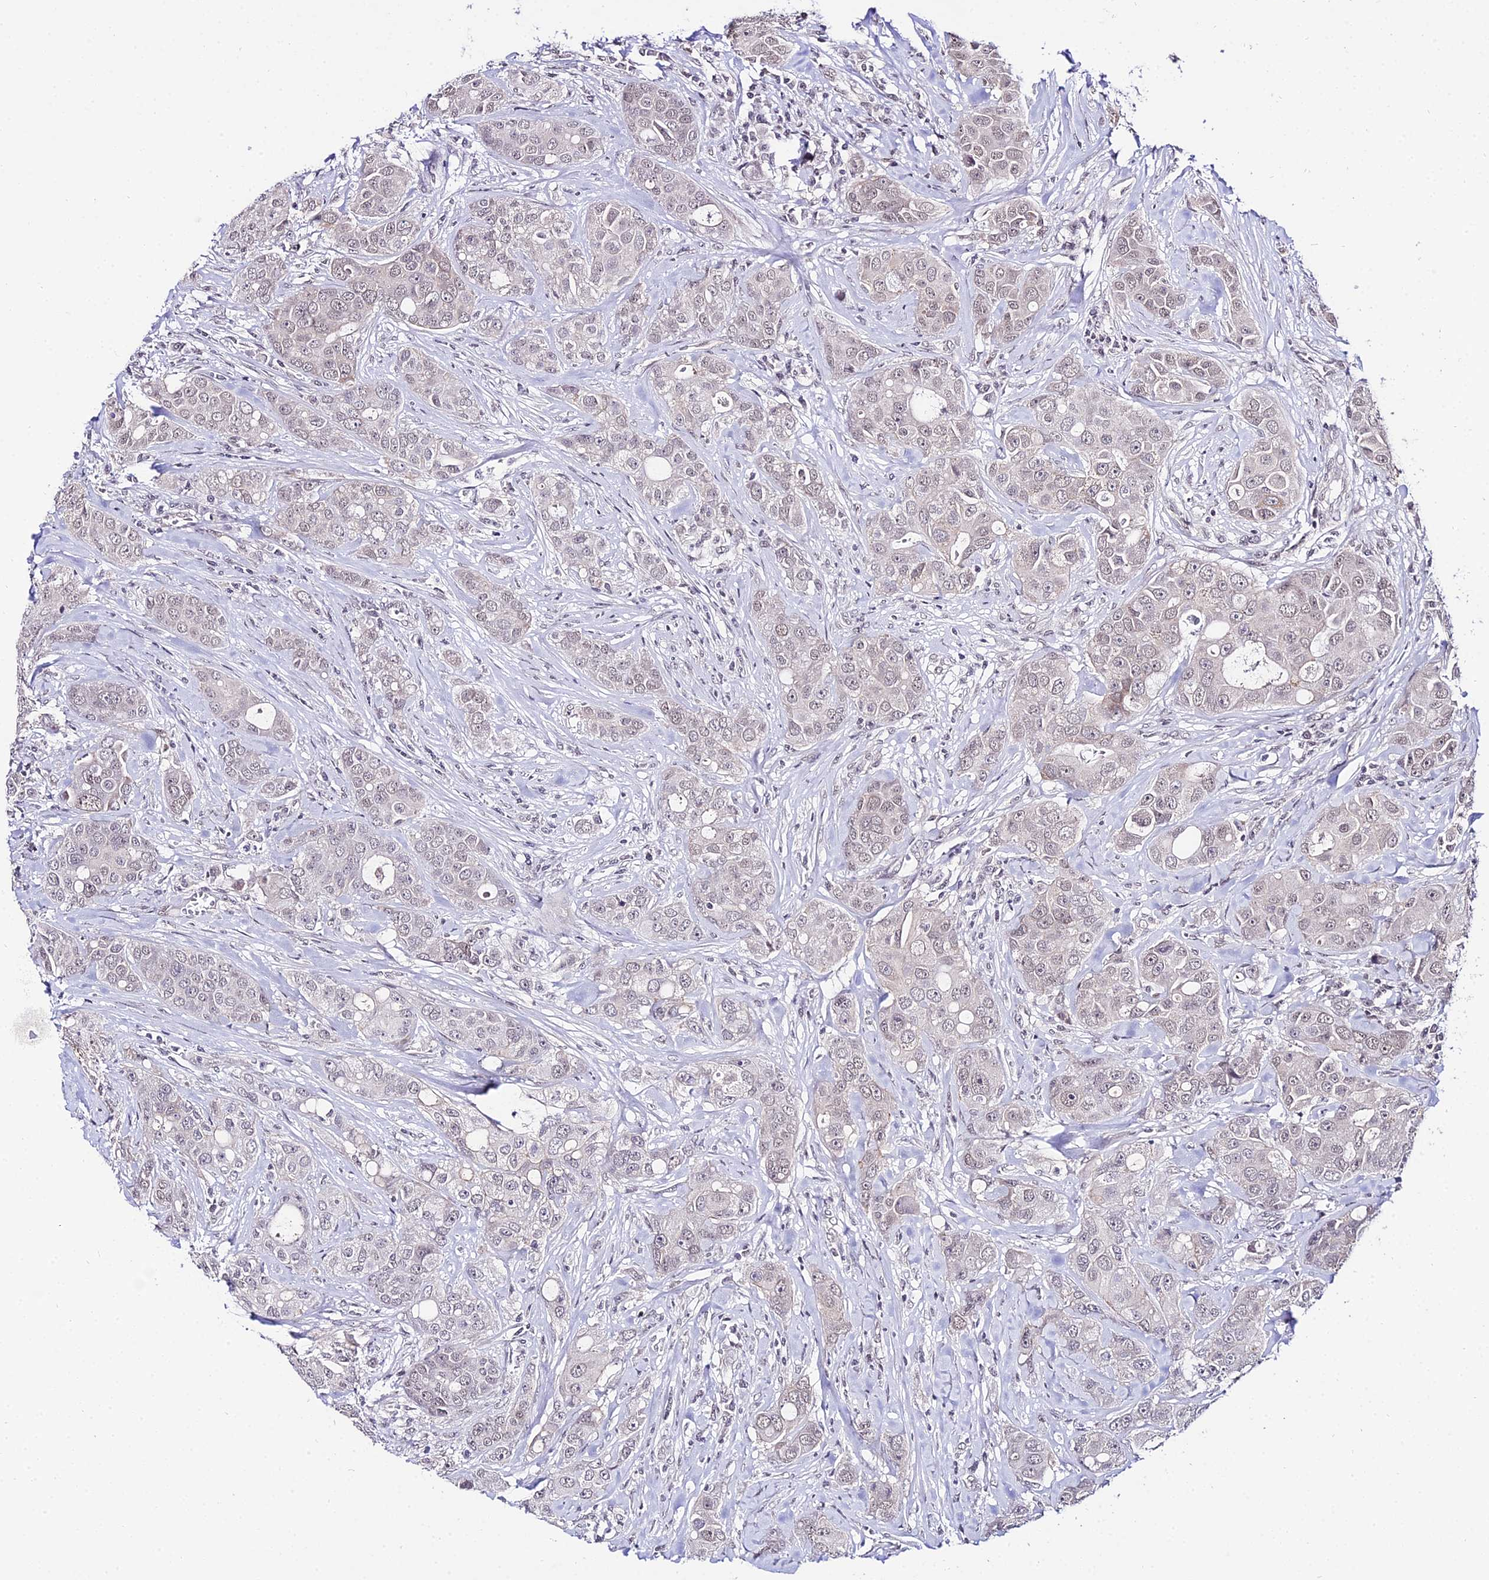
{"staining": {"intensity": "weak", "quantity": "<25%", "location": "nuclear"}, "tissue": "breast cancer", "cell_type": "Tumor cells", "image_type": "cancer", "snomed": [{"axis": "morphology", "description": "Duct carcinoma"}, {"axis": "topography", "description": "Breast"}], "caption": "Immunohistochemistry (IHC) photomicrograph of human intraductal carcinoma (breast) stained for a protein (brown), which exhibits no staining in tumor cells. (Stains: DAB immunohistochemistry with hematoxylin counter stain, Microscopy: brightfield microscopy at high magnification).", "gene": "POLR2I", "patient": {"sex": "female", "age": 43}}